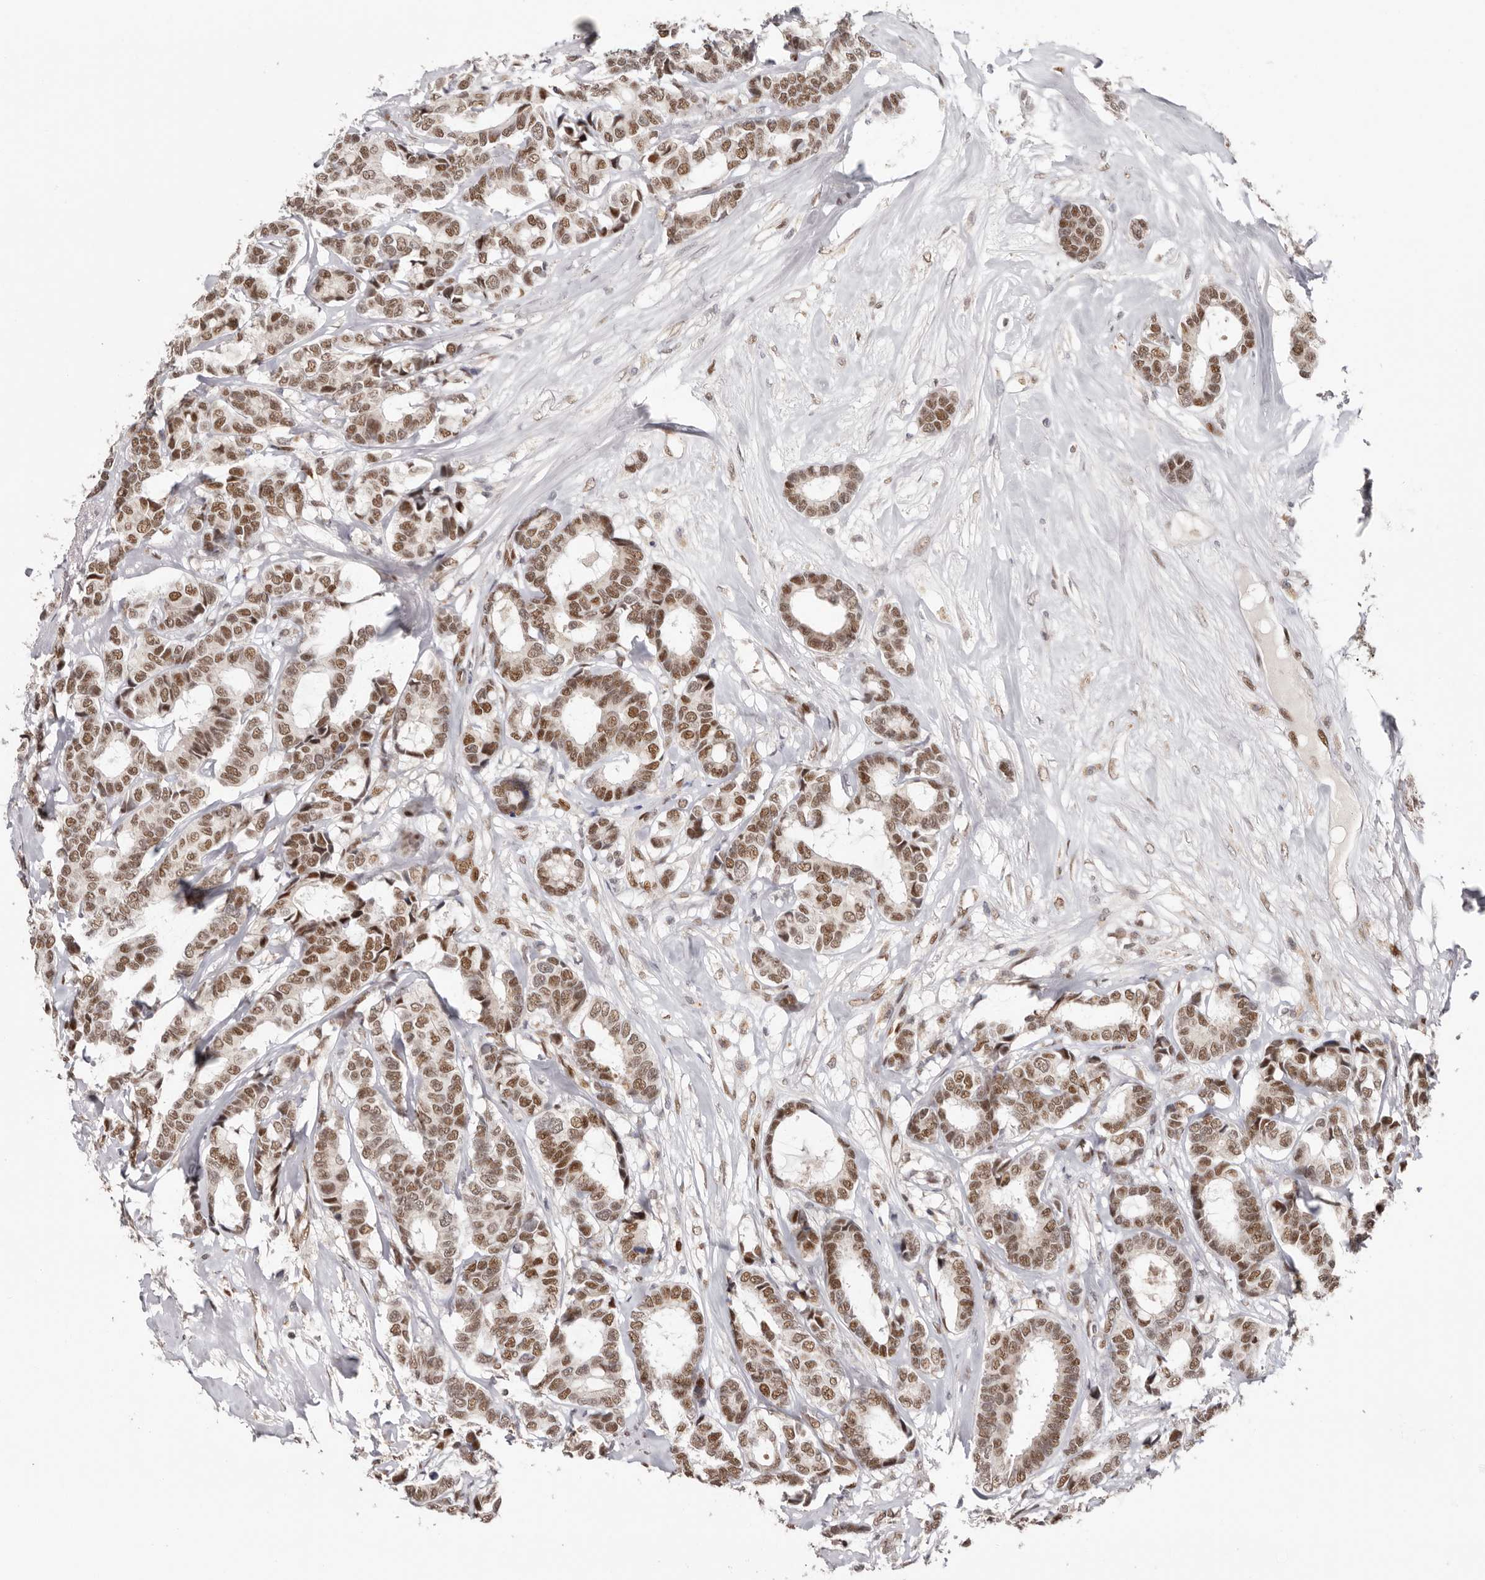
{"staining": {"intensity": "moderate", "quantity": ">75%", "location": "nuclear"}, "tissue": "breast cancer", "cell_type": "Tumor cells", "image_type": "cancer", "snomed": [{"axis": "morphology", "description": "Duct carcinoma"}, {"axis": "topography", "description": "Breast"}], "caption": "A micrograph showing moderate nuclear expression in approximately >75% of tumor cells in breast cancer (infiltrating ductal carcinoma), as visualized by brown immunohistochemical staining.", "gene": "SMAD7", "patient": {"sex": "female", "age": 87}}